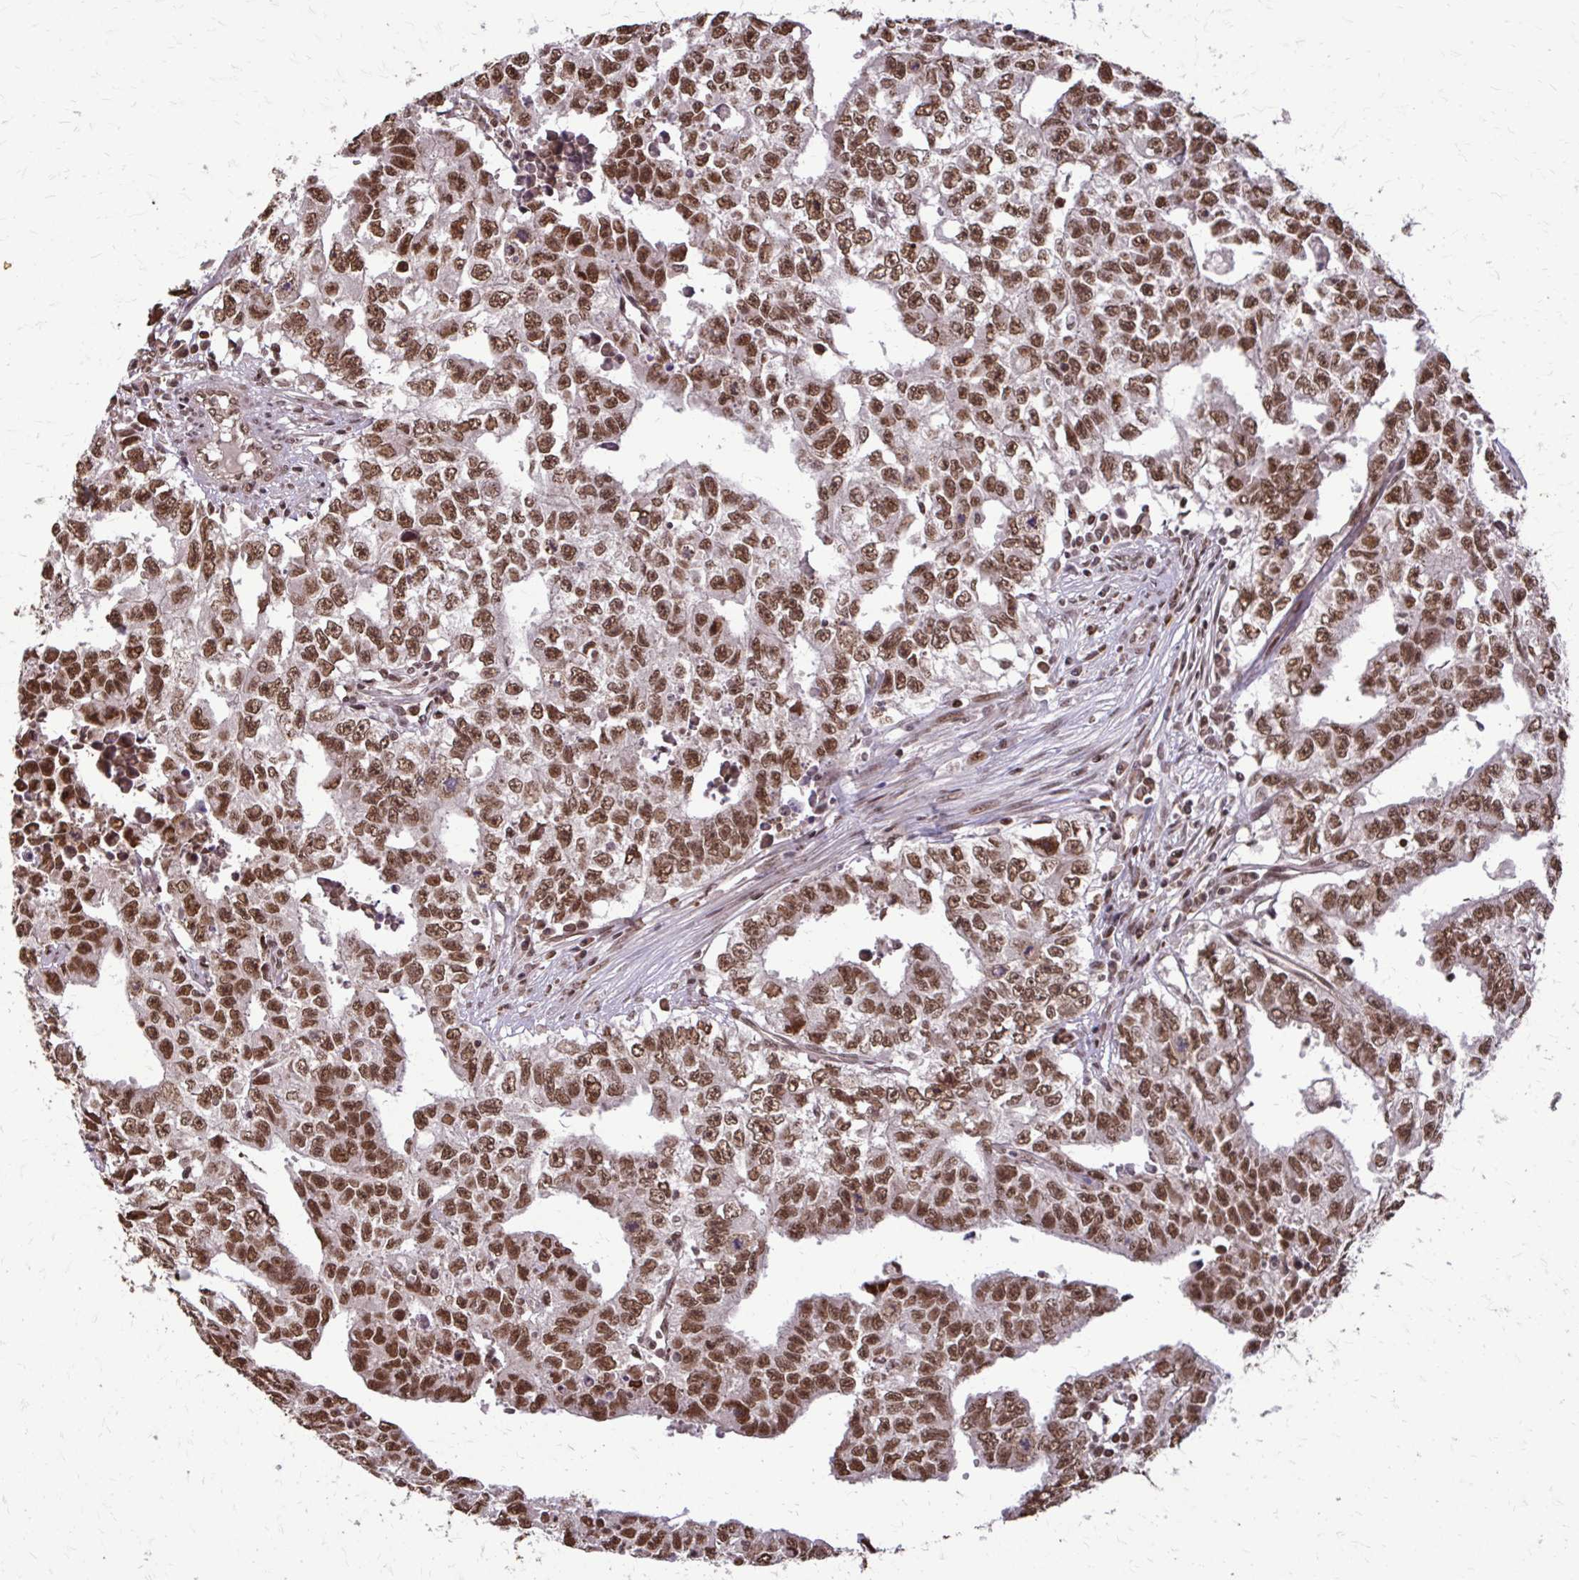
{"staining": {"intensity": "moderate", "quantity": ">75%", "location": "nuclear"}, "tissue": "testis cancer", "cell_type": "Tumor cells", "image_type": "cancer", "snomed": [{"axis": "morphology", "description": "Carcinoma, Embryonal, NOS"}, {"axis": "morphology", "description": "Teratoma, malignant, NOS"}, {"axis": "topography", "description": "Testis"}], "caption": "Testis cancer was stained to show a protein in brown. There is medium levels of moderate nuclear staining in about >75% of tumor cells.", "gene": "SS18", "patient": {"sex": "male", "age": 24}}